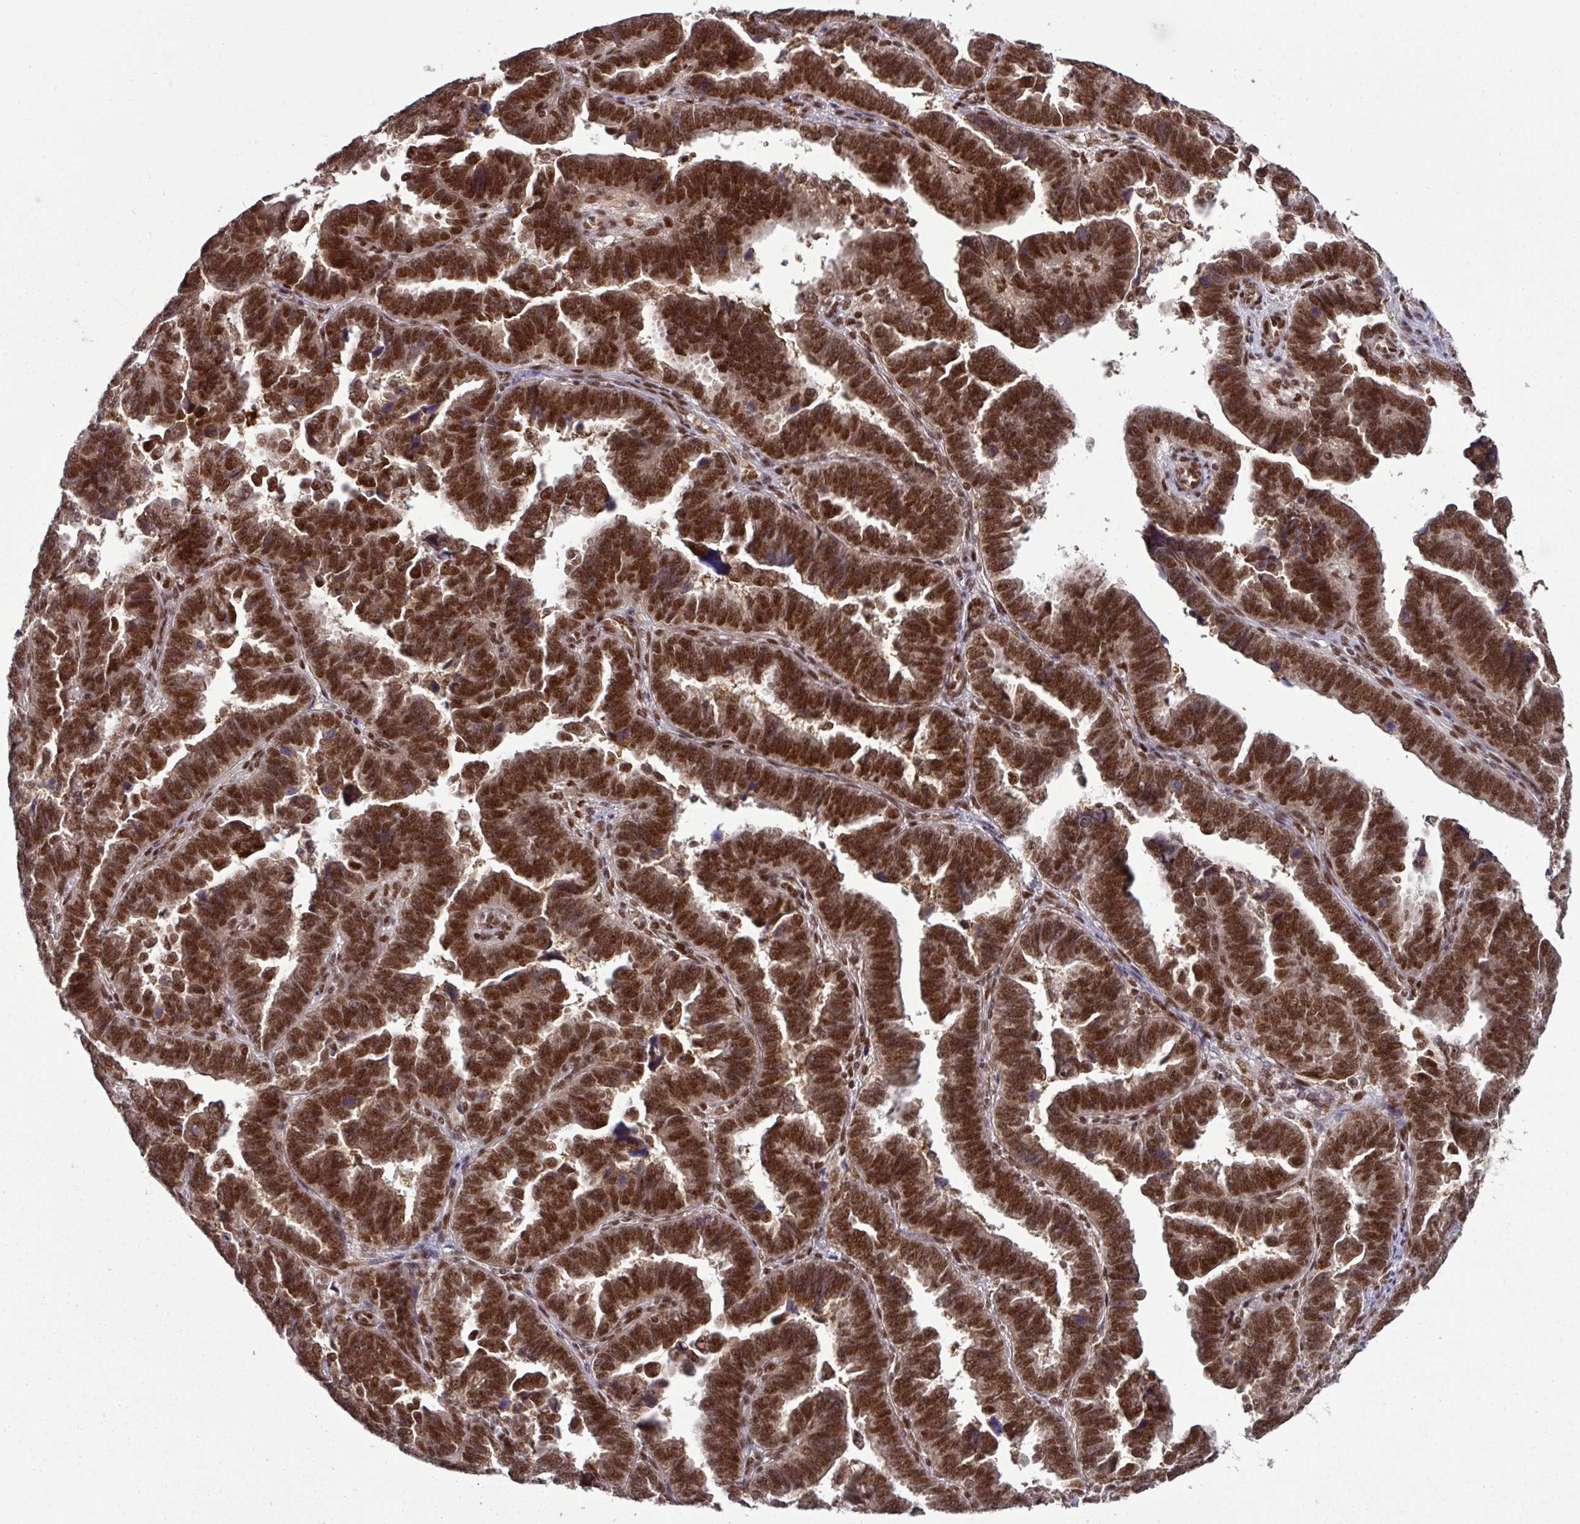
{"staining": {"intensity": "strong", "quantity": ">75%", "location": "nuclear"}, "tissue": "endometrial cancer", "cell_type": "Tumor cells", "image_type": "cancer", "snomed": [{"axis": "morphology", "description": "Adenocarcinoma, NOS"}, {"axis": "topography", "description": "Endometrium"}], "caption": "Adenocarcinoma (endometrial) stained with a protein marker demonstrates strong staining in tumor cells.", "gene": "CIC", "patient": {"sex": "female", "age": 75}}